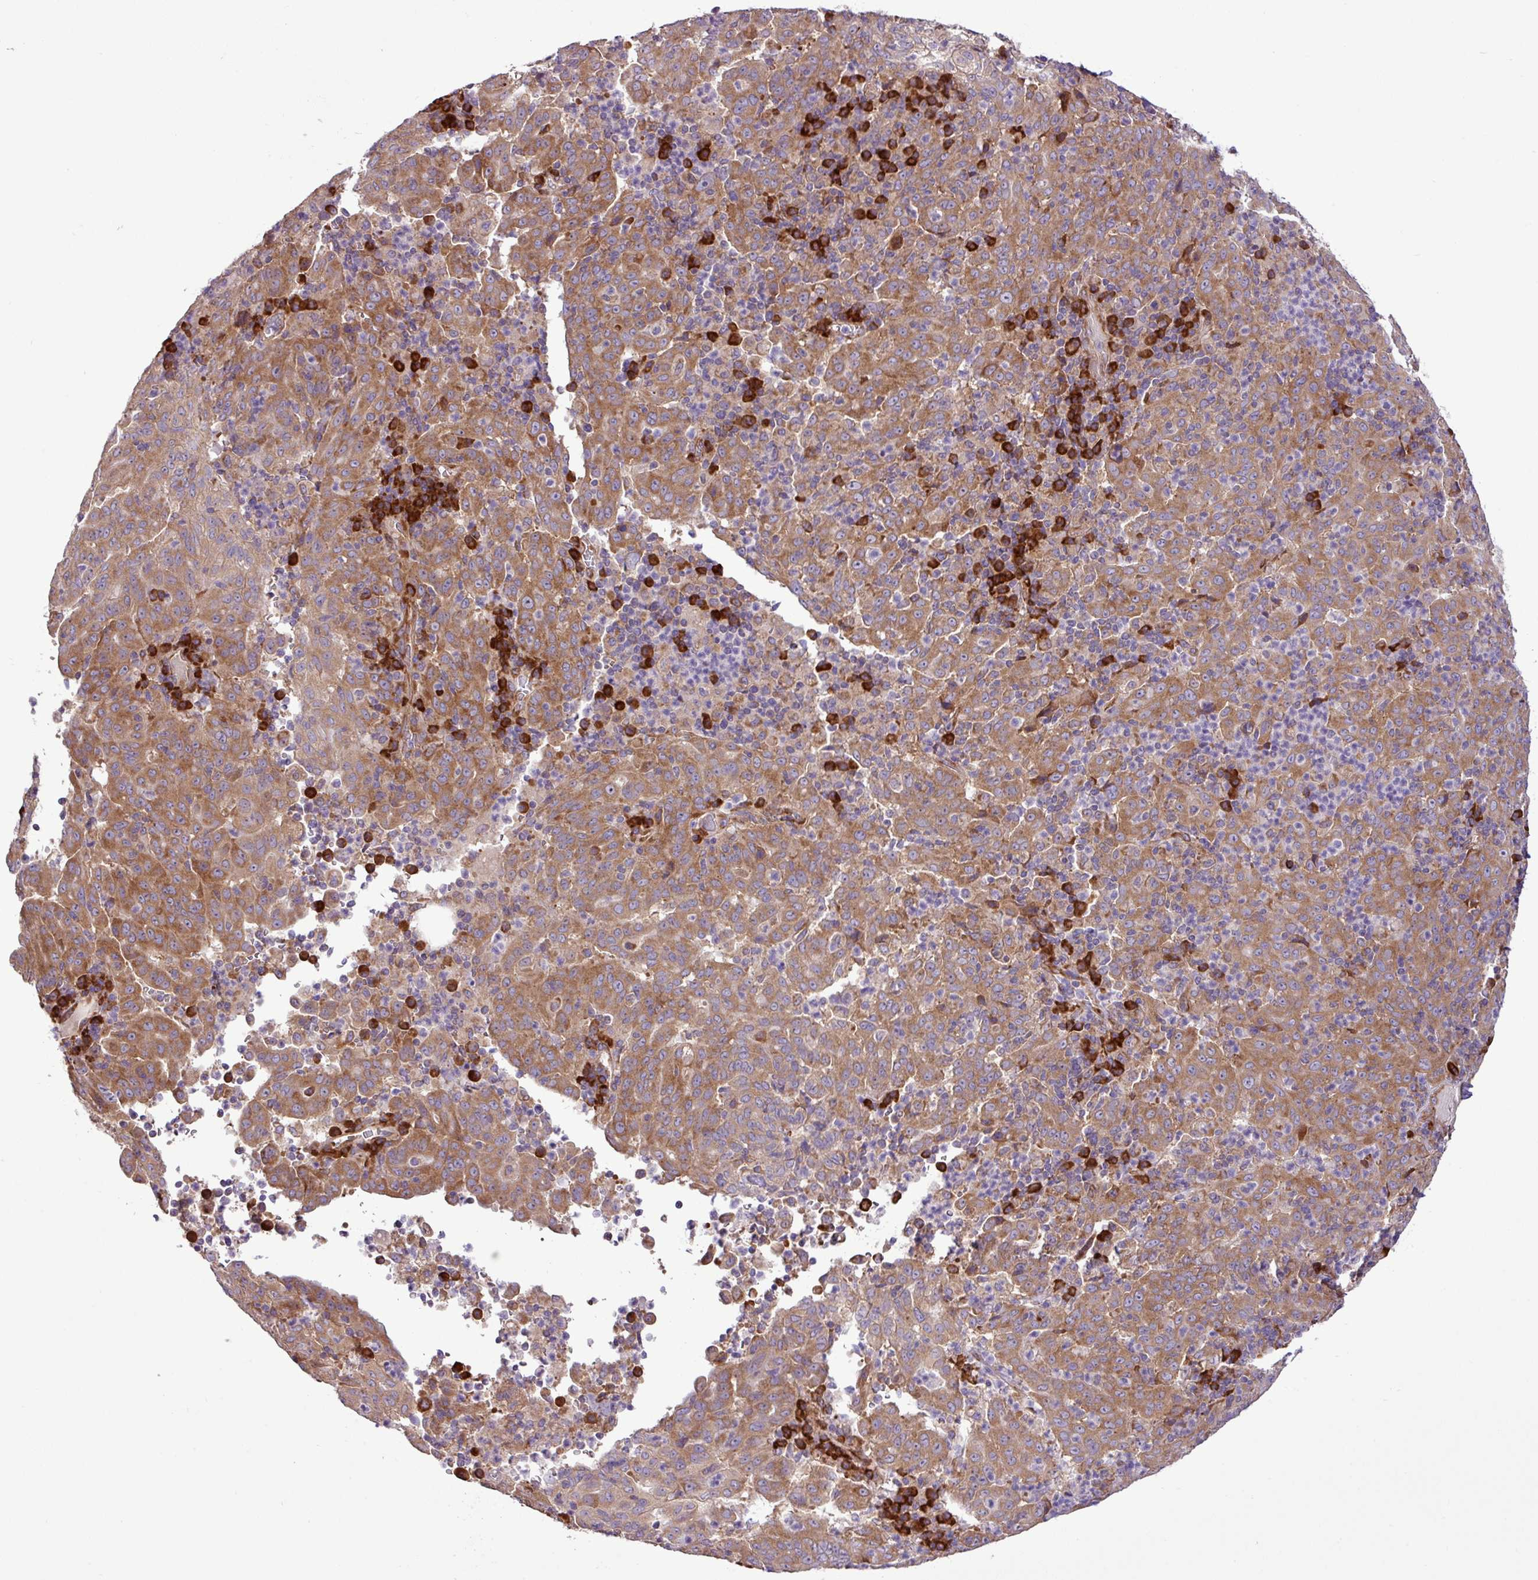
{"staining": {"intensity": "moderate", "quantity": ">75%", "location": "cytoplasmic/membranous"}, "tissue": "pancreatic cancer", "cell_type": "Tumor cells", "image_type": "cancer", "snomed": [{"axis": "morphology", "description": "Adenocarcinoma, NOS"}, {"axis": "topography", "description": "Pancreas"}], "caption": "Adenocarcinoma (pancreatic) stained for a protein (brown) displays moderate cytoplasmic/membranous positive staining in about >75% of tumor cells.", "gene": "RPL13", "patient": {"sex": "male", "age": 63}}